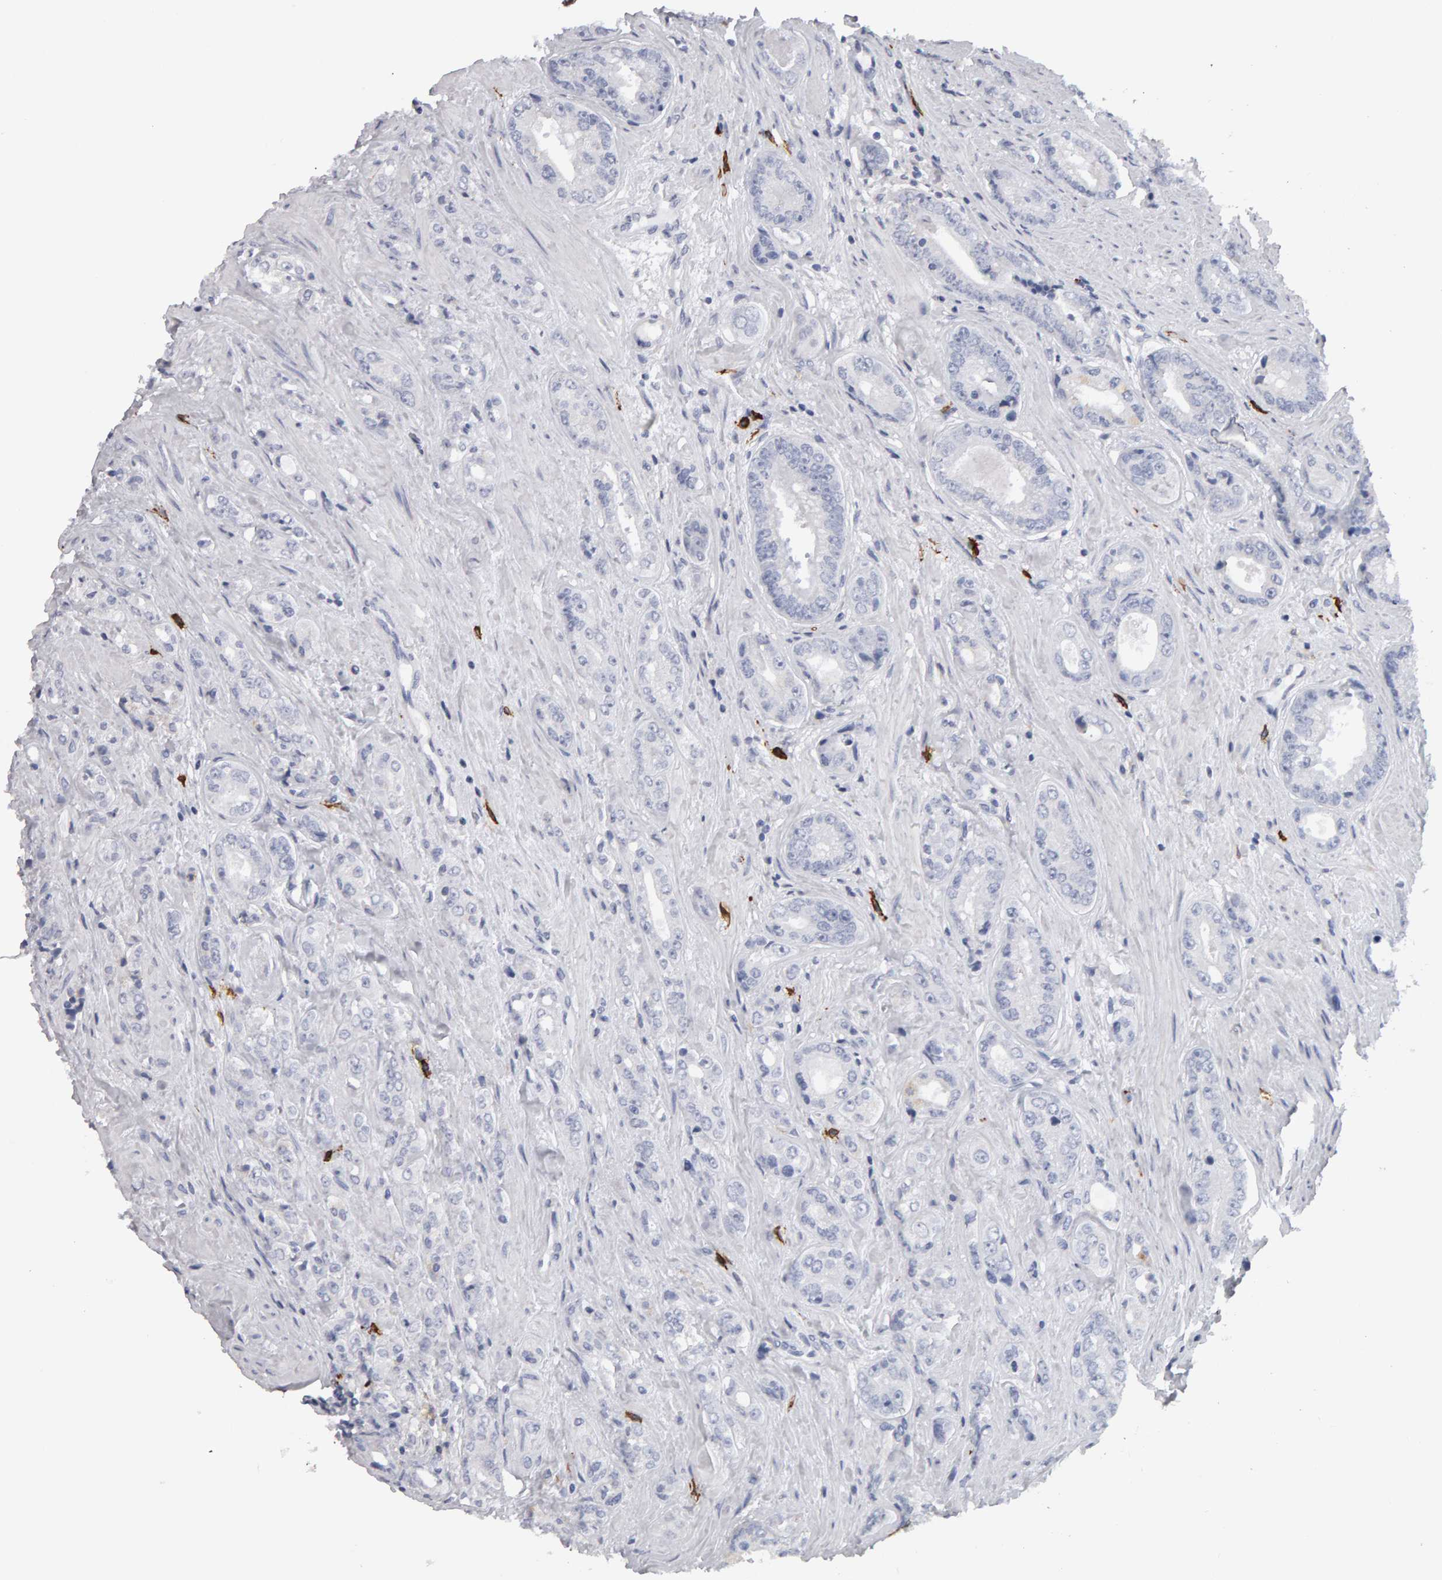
{"staining": {"intensity": "negative", "quantity": "none", "location": "none"}, "tissue": "prostate cancer", "cell_type": "Tumor cells", "image_type": "cancer", "snomed": [{"axis": "morphology", "description": "Adenocarcinoma, High grade"}, {"axis": "topography", "description": "Prostate"}], "caption": "This is an immunohistochemistry (IHC) photomicrograph of adenocarcinoma (high-grade) (prostate). There is no positivity in tumor cells.", "gene": "CD38", "patient": {"sex": "male", "age": 61}}